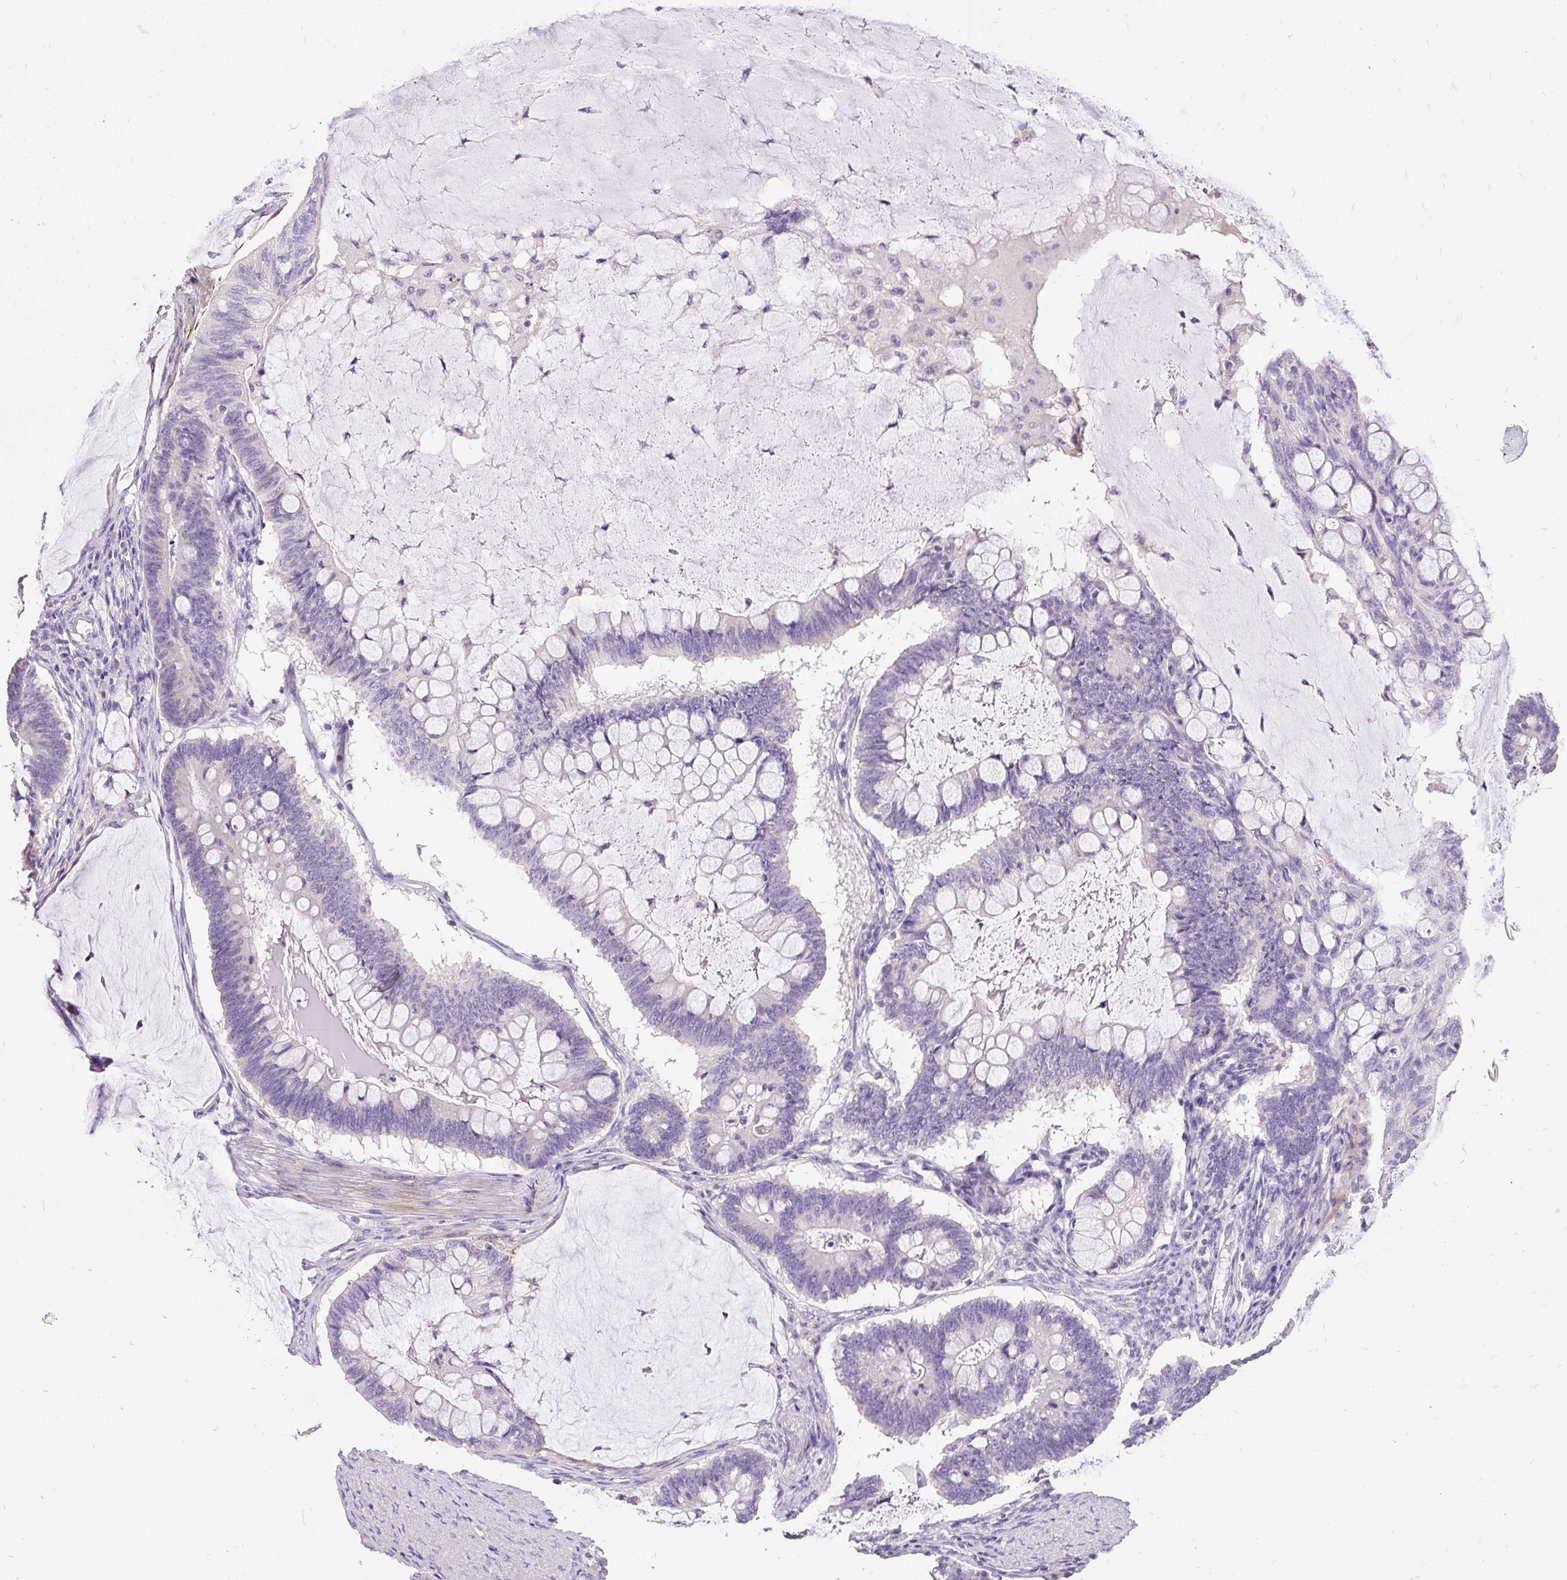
{"staining": {"intensity": "negative", "quantity": "none", "location": "none"}, "tissue": "ovarian cancer", "cell_type": "Tumor cells", "image_type": "cancer", "snomed": [{"axis": "morphology", "description": "Cystadenocarcinoma, mucinous, NOS"}, {"axis": "topography", "description": "Ovary"}], "caption": "Immunohistochemical staining of human ovarian cancer exhibits no significant staining in tumor cells. (Stains: DAB immunohistochemistry (IHC) with hematoxylin counter stain, Microscopy: brightfield microscopy at high magnification).", "gene": "GBX1", "patient": {"sex": "female", "age": 61}}